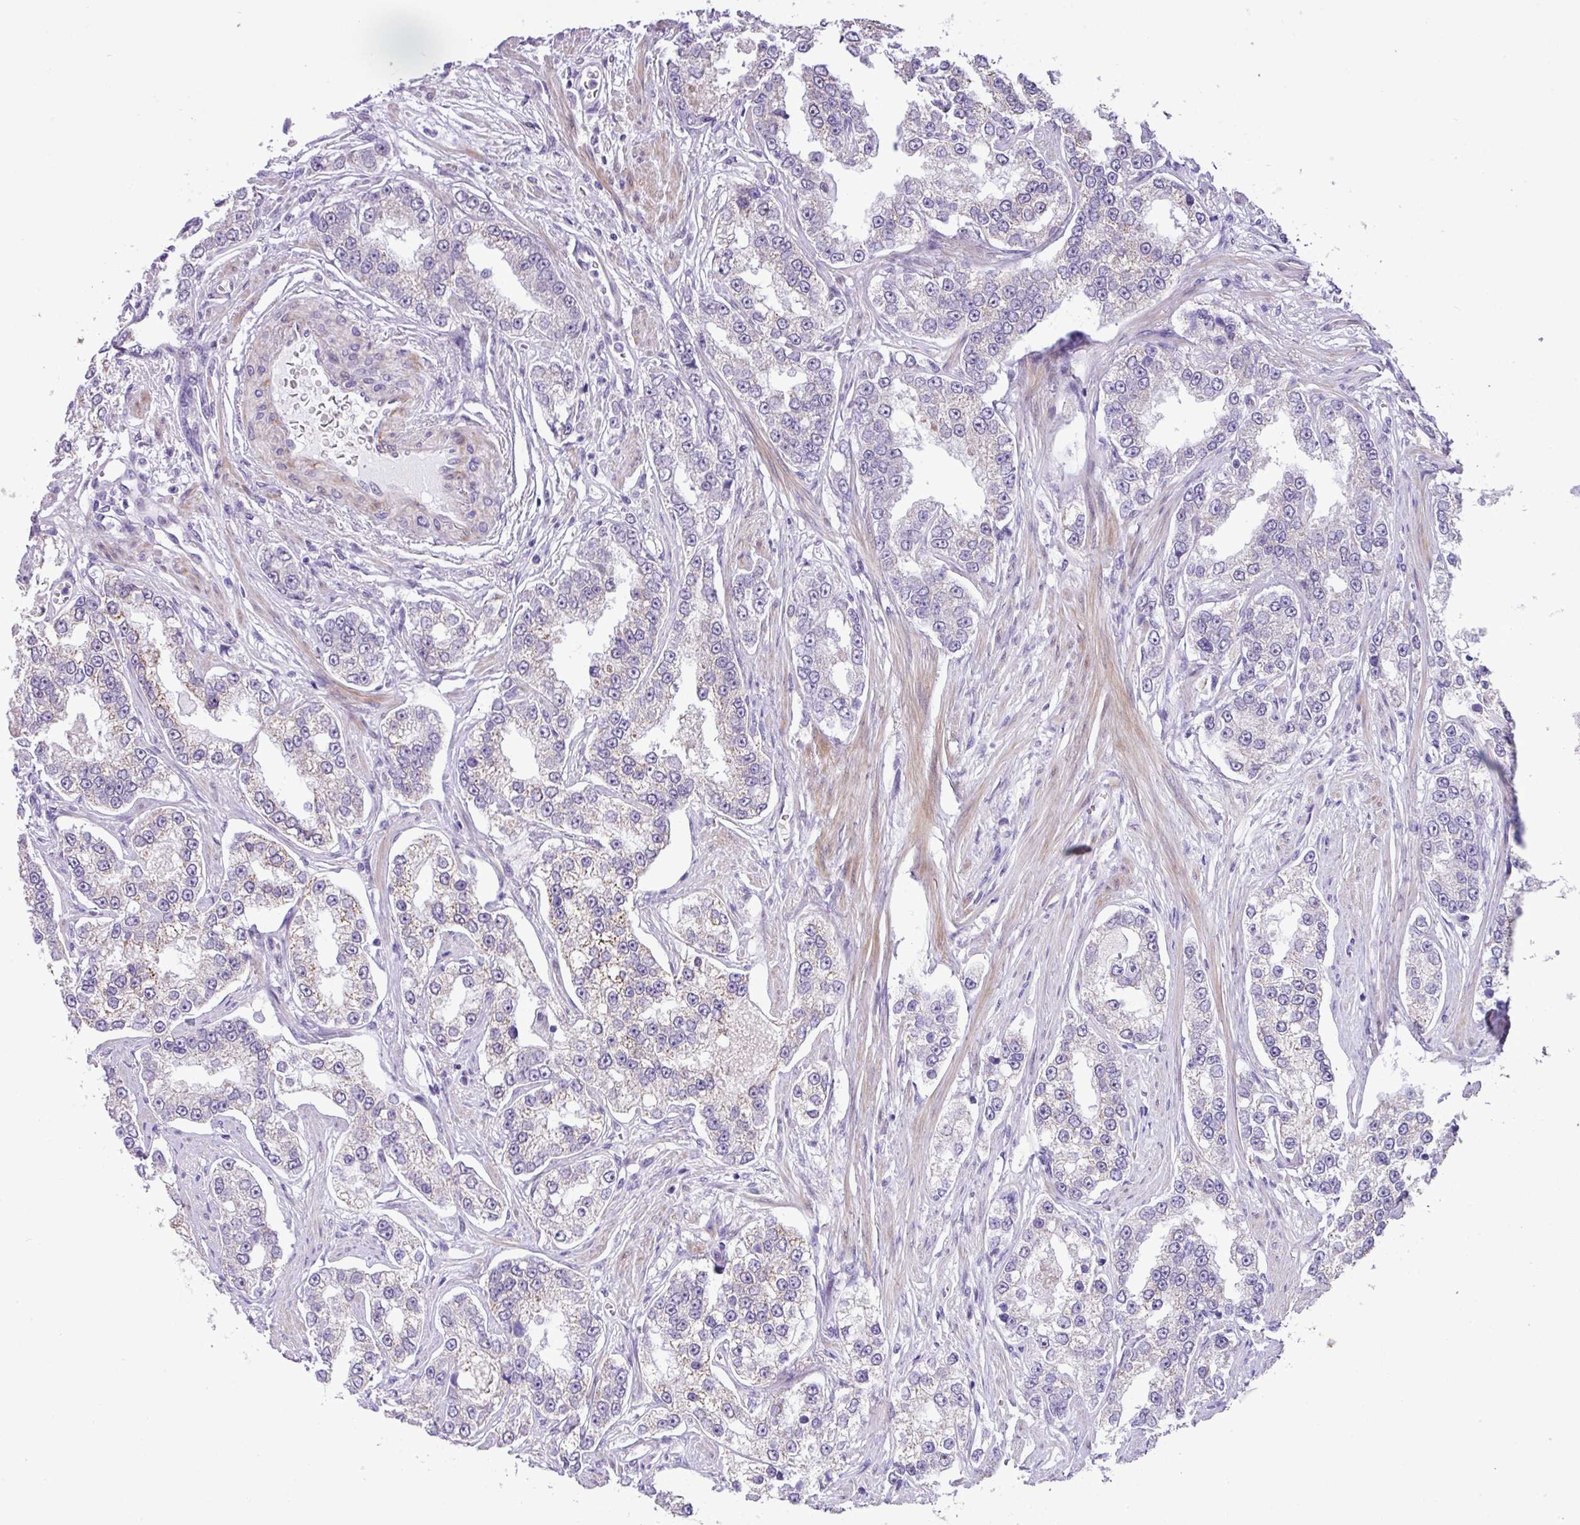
{"staining": {"intensity": "negative", "quantity": "none", "location": "none"}, "tissue": "prostate cancer", "cell_type": "Tumor cells", "image_type": "cancer", "snomed": [{"axis": "morphology", "description": "Normal tissue, NOS"}, {"axis": "morphology", "description": "Adenocarcinoma, High grade"}, {"axis": "topography", "description": "Prostate"}], "caption": "There is no significant staining in tumor cells of high-grade adenocarcinoma (prostate).", "gene": "YLPM1", "patient": {"sex": "male", "age": 83}}